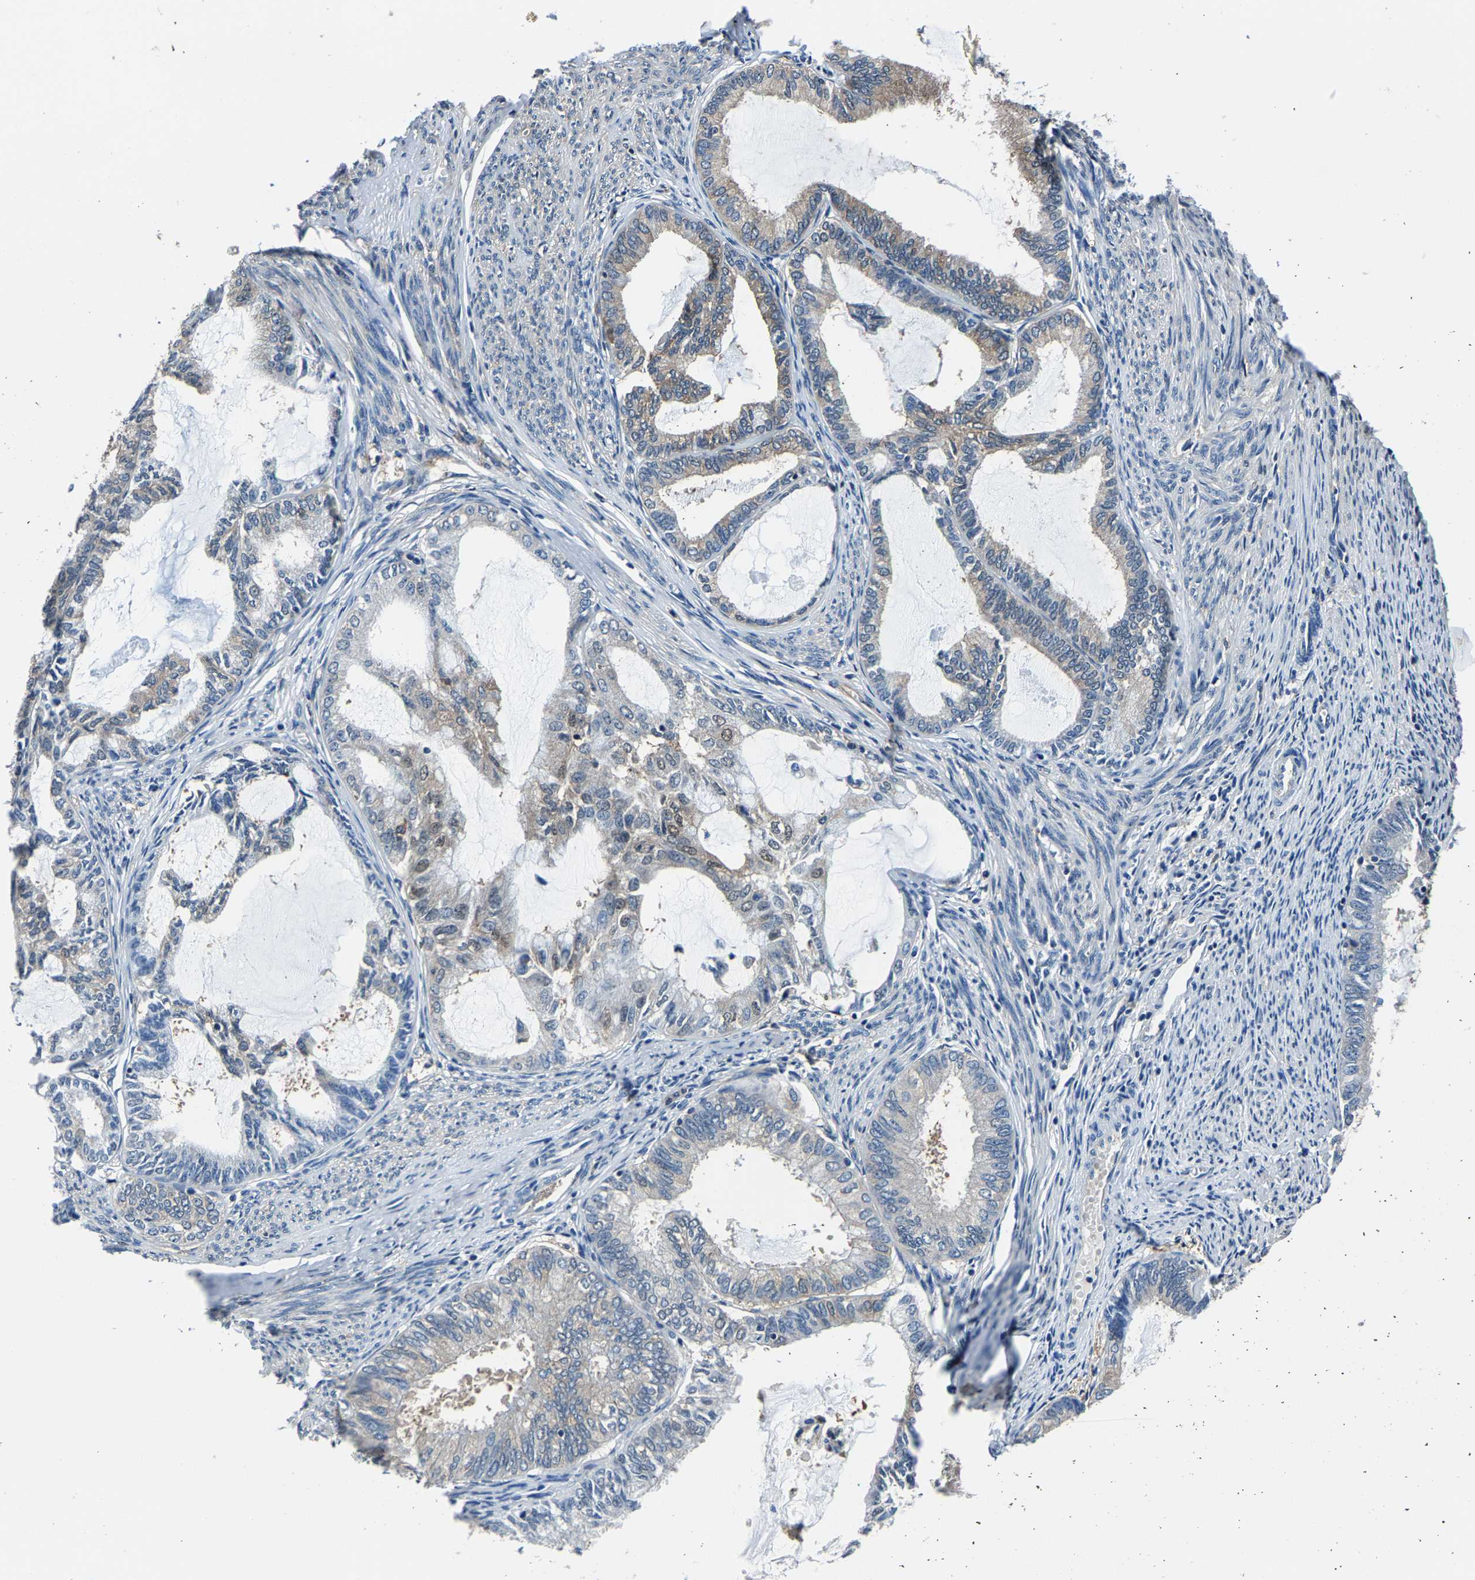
{"staining": {"intensity": "weak", "quantity": "<25%", "location": "cytoplasmic/membranous"}, "tissue": "endometrial cancer", "cell_type": "Tumor cells", "image_type": "cancer", "snomed": [{"axis": "morphology", "description": "Adenocarcinoma, NOS"}, {"axis": "topography", "description": "Endometrium"}], "caption": "High power microscopy image of an immunohistochemistry image of adenocarcinoma (endometrial), revealing no significant expression in tumor cells. (Brightfield microscopy of DAB (3,3'-diaminobenzidine) immunohistochemistry at high magnification).", "gene": "ALDOB", "patient": {"sex": "female", "age": 86}}